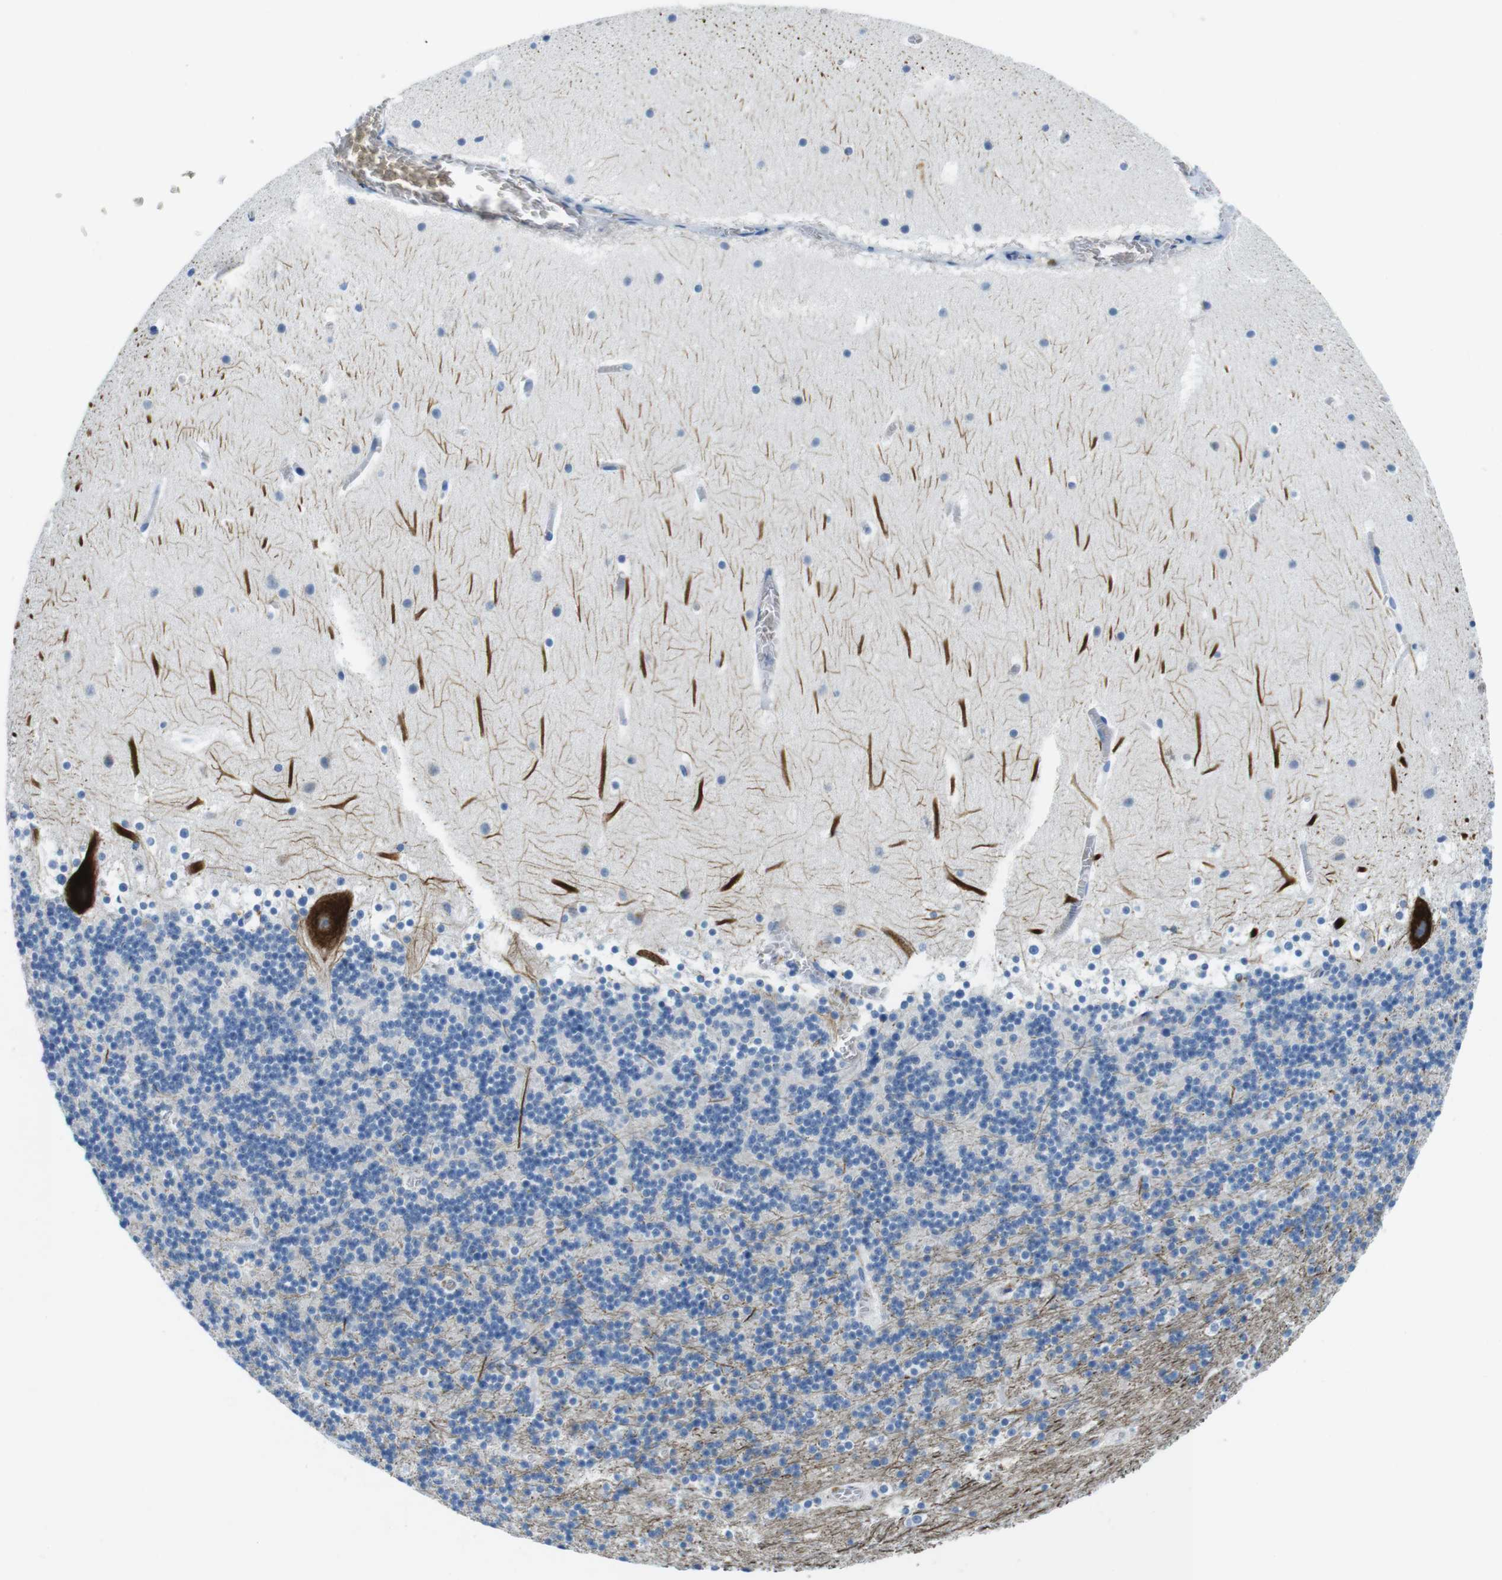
{"staining": {"intensity": "negative", "quantity": "none", "location": "none"}, "tissue": "cerebellum", "cell_type": "Cells in granular layer", "image_type": "normal", "snomed": [{"axis": "morphology", "description": "Normal tissue, NOS"}, {"axis": "topography", "description": "Cerebellum"}], "caption": "A micrograph of human cerebellum is negative for staining in cells in granular layer. Brightfield microscopy of immunohistochemistry stained with DAB (brown) and hematoxylin (blue), captured at high magnification.", "gene": "TFAP2C", "patient": {"sex": "male", "age": 45}}